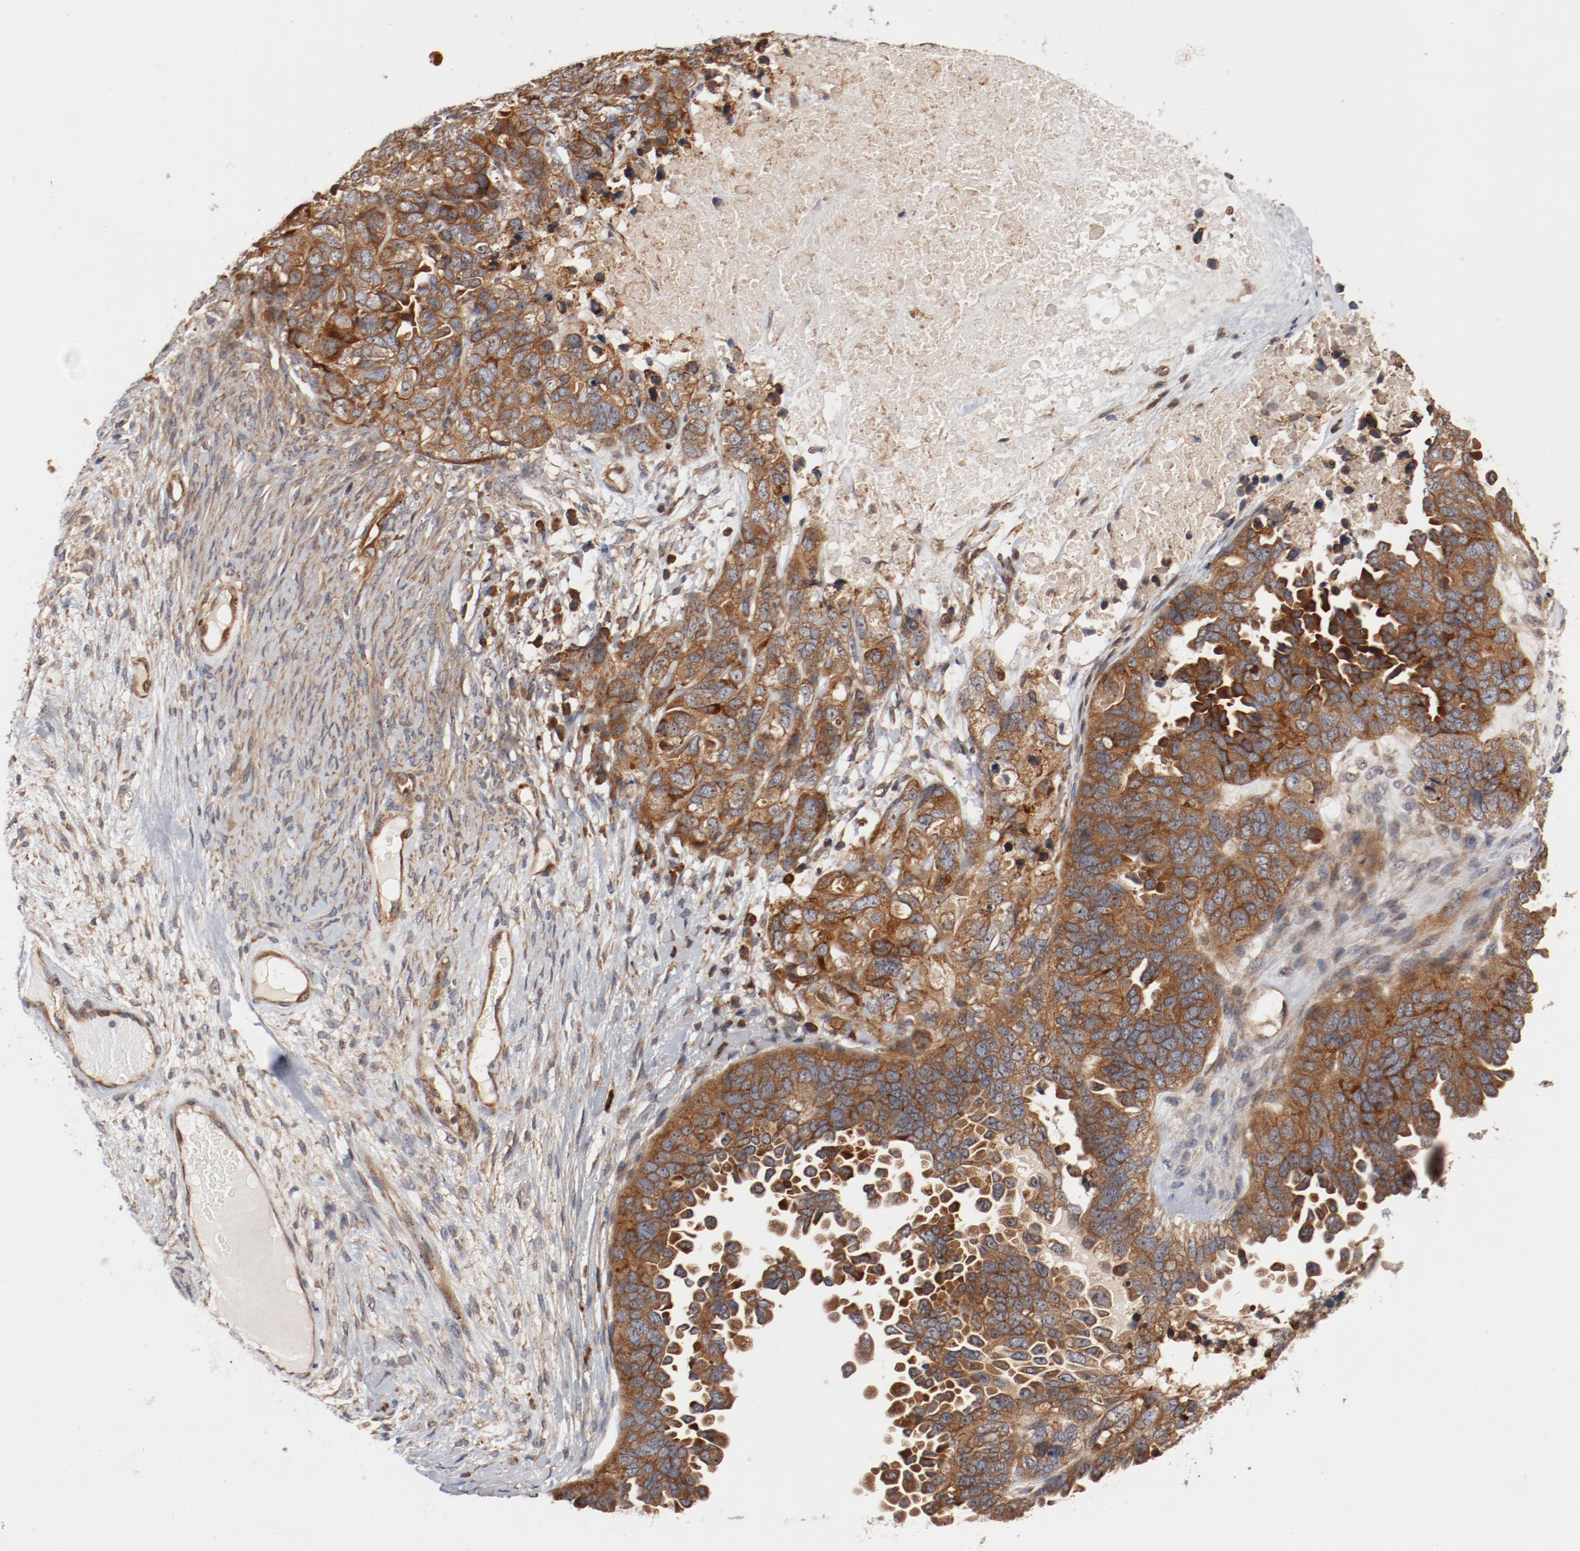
{"staining": {"intensity": "moderate", "quantity": ">75%", "location": "cytoplasmic/membranous"}, "tissue": "ovarian cancer", "cell_type": "Tumor cells", "image_type": "cancer", "snomed": [{"axis": "morphology", "description": "Cystadenocarcinoma, serous, NOS"}, {"axis": "topography", "description": "Ovary"}], "caption": "This is a photomicrograph of immunohistochemistry (IHC) staining of ovarian cancer, which shows moderate positivity in the cytoplasmic/membranous of tumor cells.", "gene": "PITPNM2", "patient": {"sex": "female", "age": 82}}